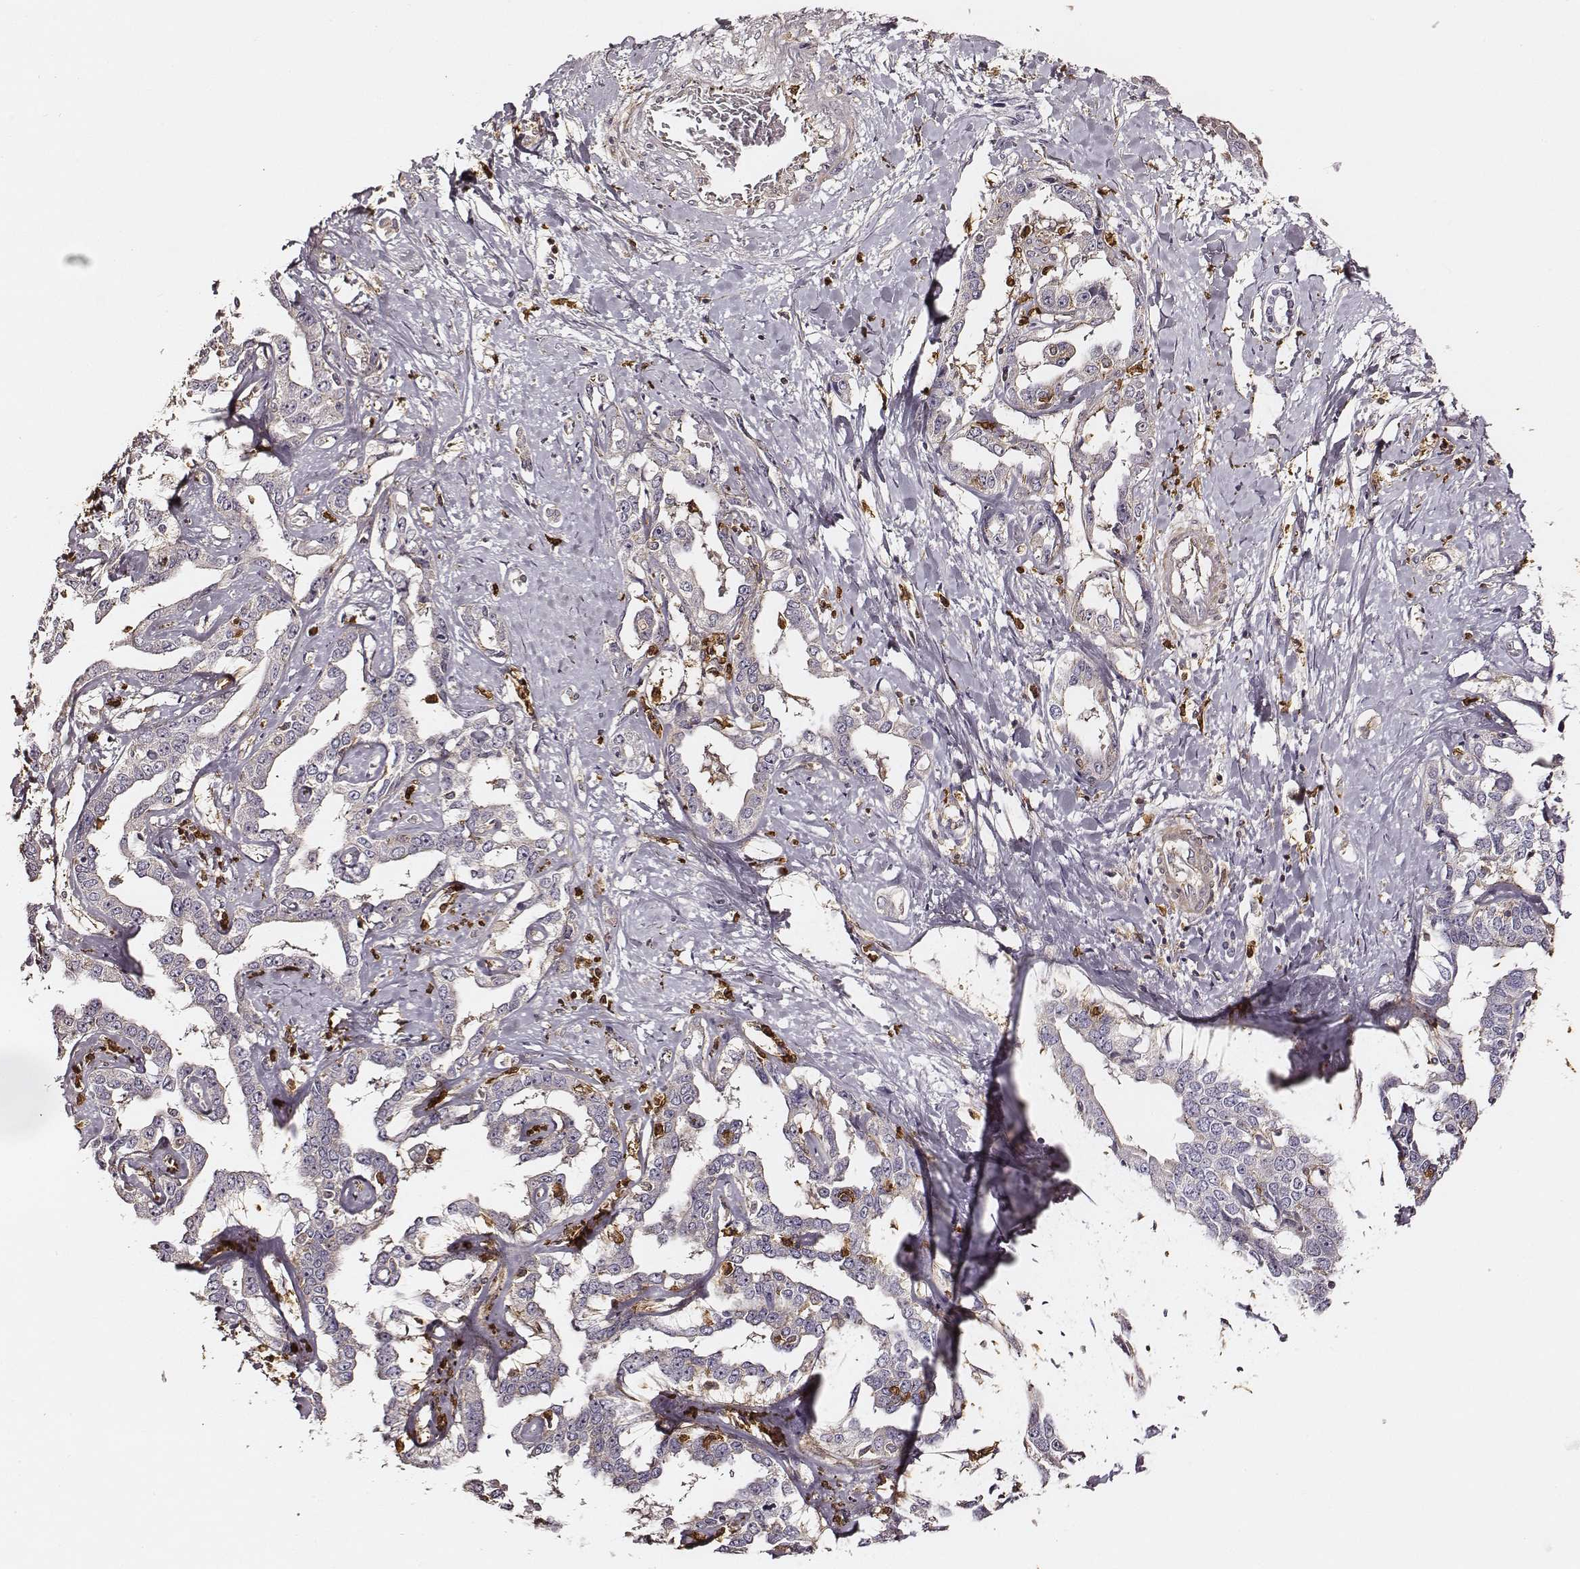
{"staining": {"intensity": "negative", "quantity": "none", "location": "none"}, "tissue": "liver cancer", "cell_type": "Tumor cells", "image_type": "cancer", "snomed": [{"axis": "morphology", "description": "Cholangiocarcinoma"}, {"axis": "topography", "description": "Liver"}], "caption": "Immunohistochemistry image of neoplastic tissue: liver cancer (cholangiocarcinoma) stained with DAB displays no significant protein positivity in tumor cells.", "gene": "ZYX", "patient": {"sex": "male", "age": 59}}